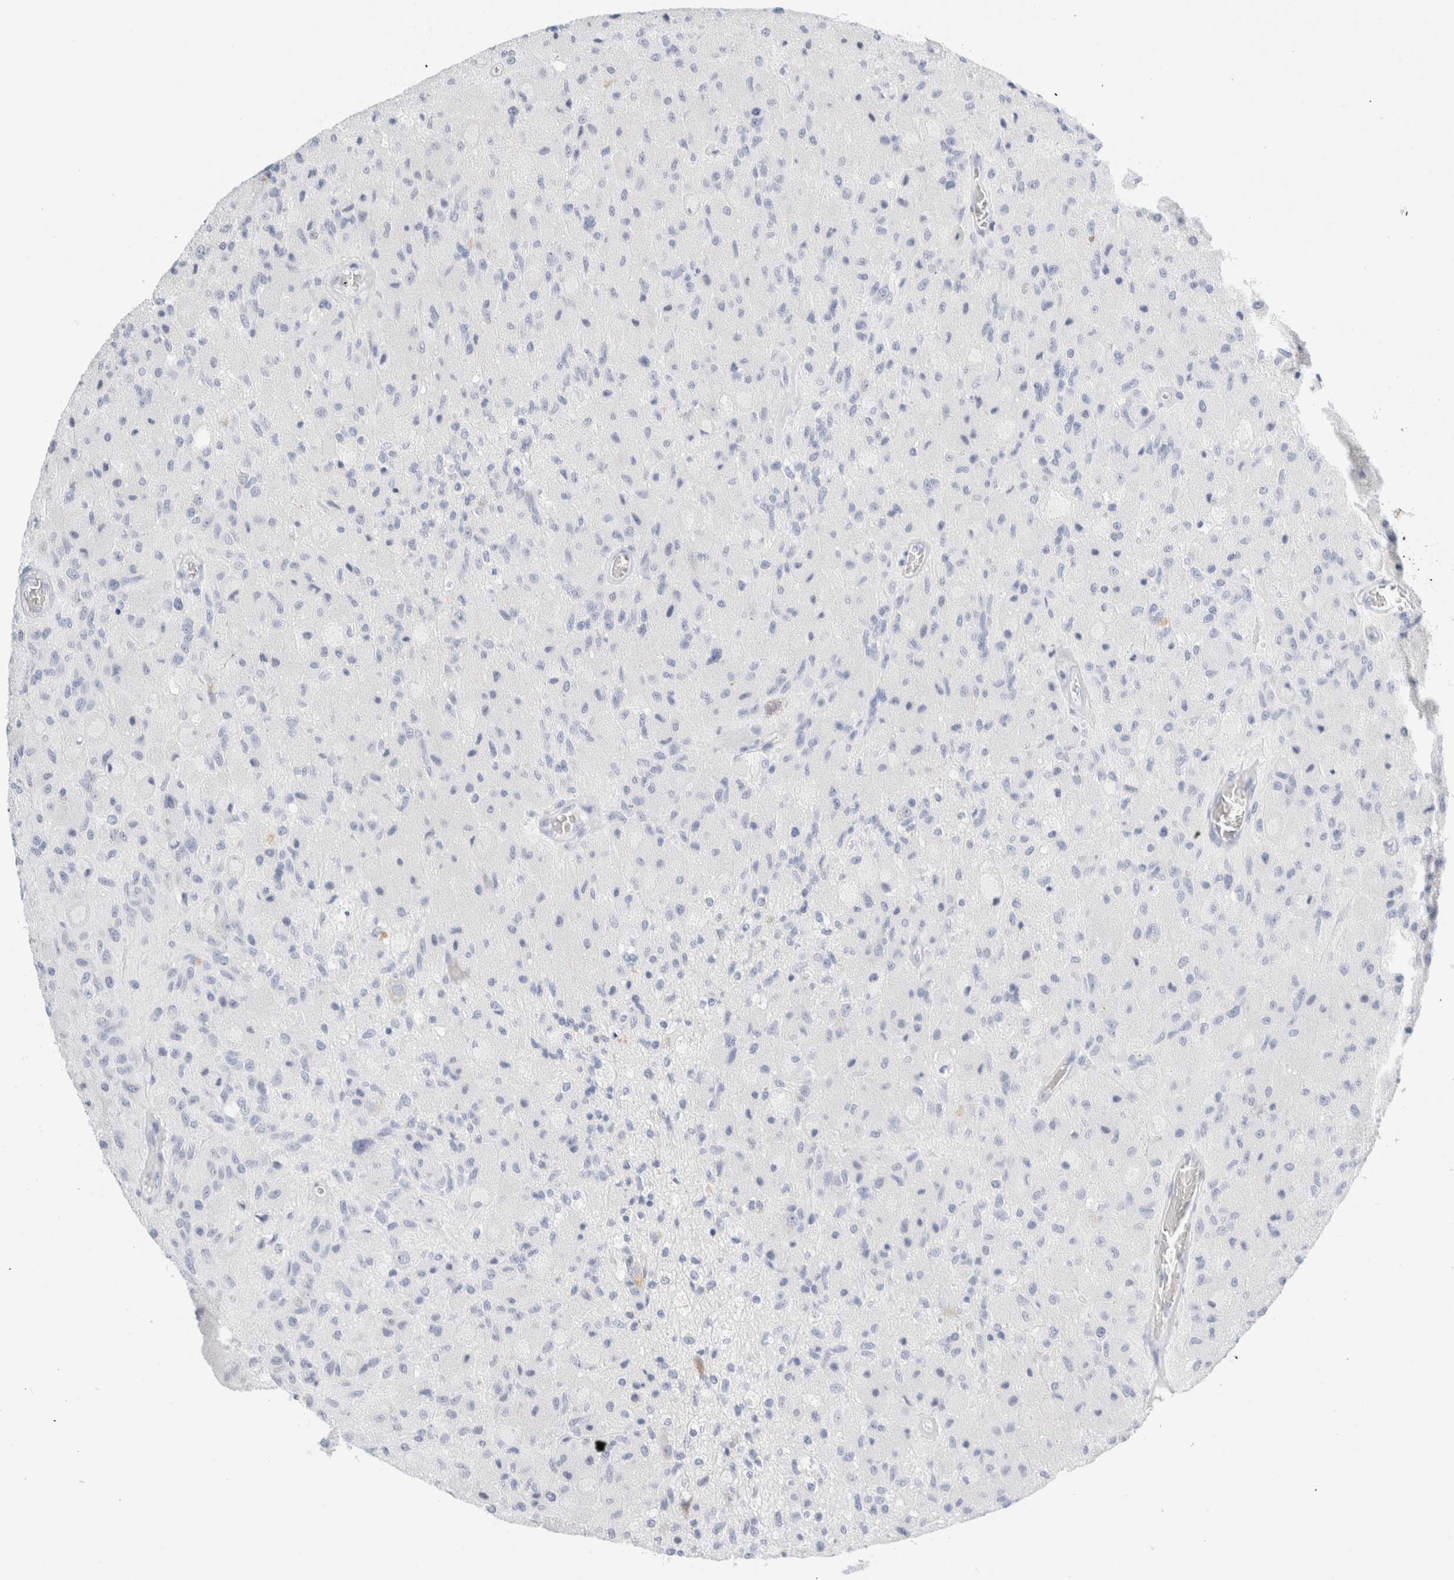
{"staining": {"intensity": "negative", "quantity": "none", "location": "none"}, "tissue": "glioma", "cell_type": "Tumor cells", "image_type": "cancer", "snomed": [{"axis": "morphology", "description": "Normal tissue, NOS"}, {"axis": "morphology", "description": "Glioma, malignant, High grade"}, {"axis": "topography", "description": "Cerebral cortex"}], "caption": "High magnification brightfield microscopy of high-grade glioma (malignant) stained with DAB (3,3'-diaminobenzidine) (brown) and counterstained with hematoxylin (blue): tumor cells show no significant positivity. Brightfield microscopy of IHC stained with DAB (3,3'-diaminobenzidine) (brown) and hematoxylin (blue), captured at high magnification.", "gene": "ARG1", "patient": {"sex": "male", "age": 77}}